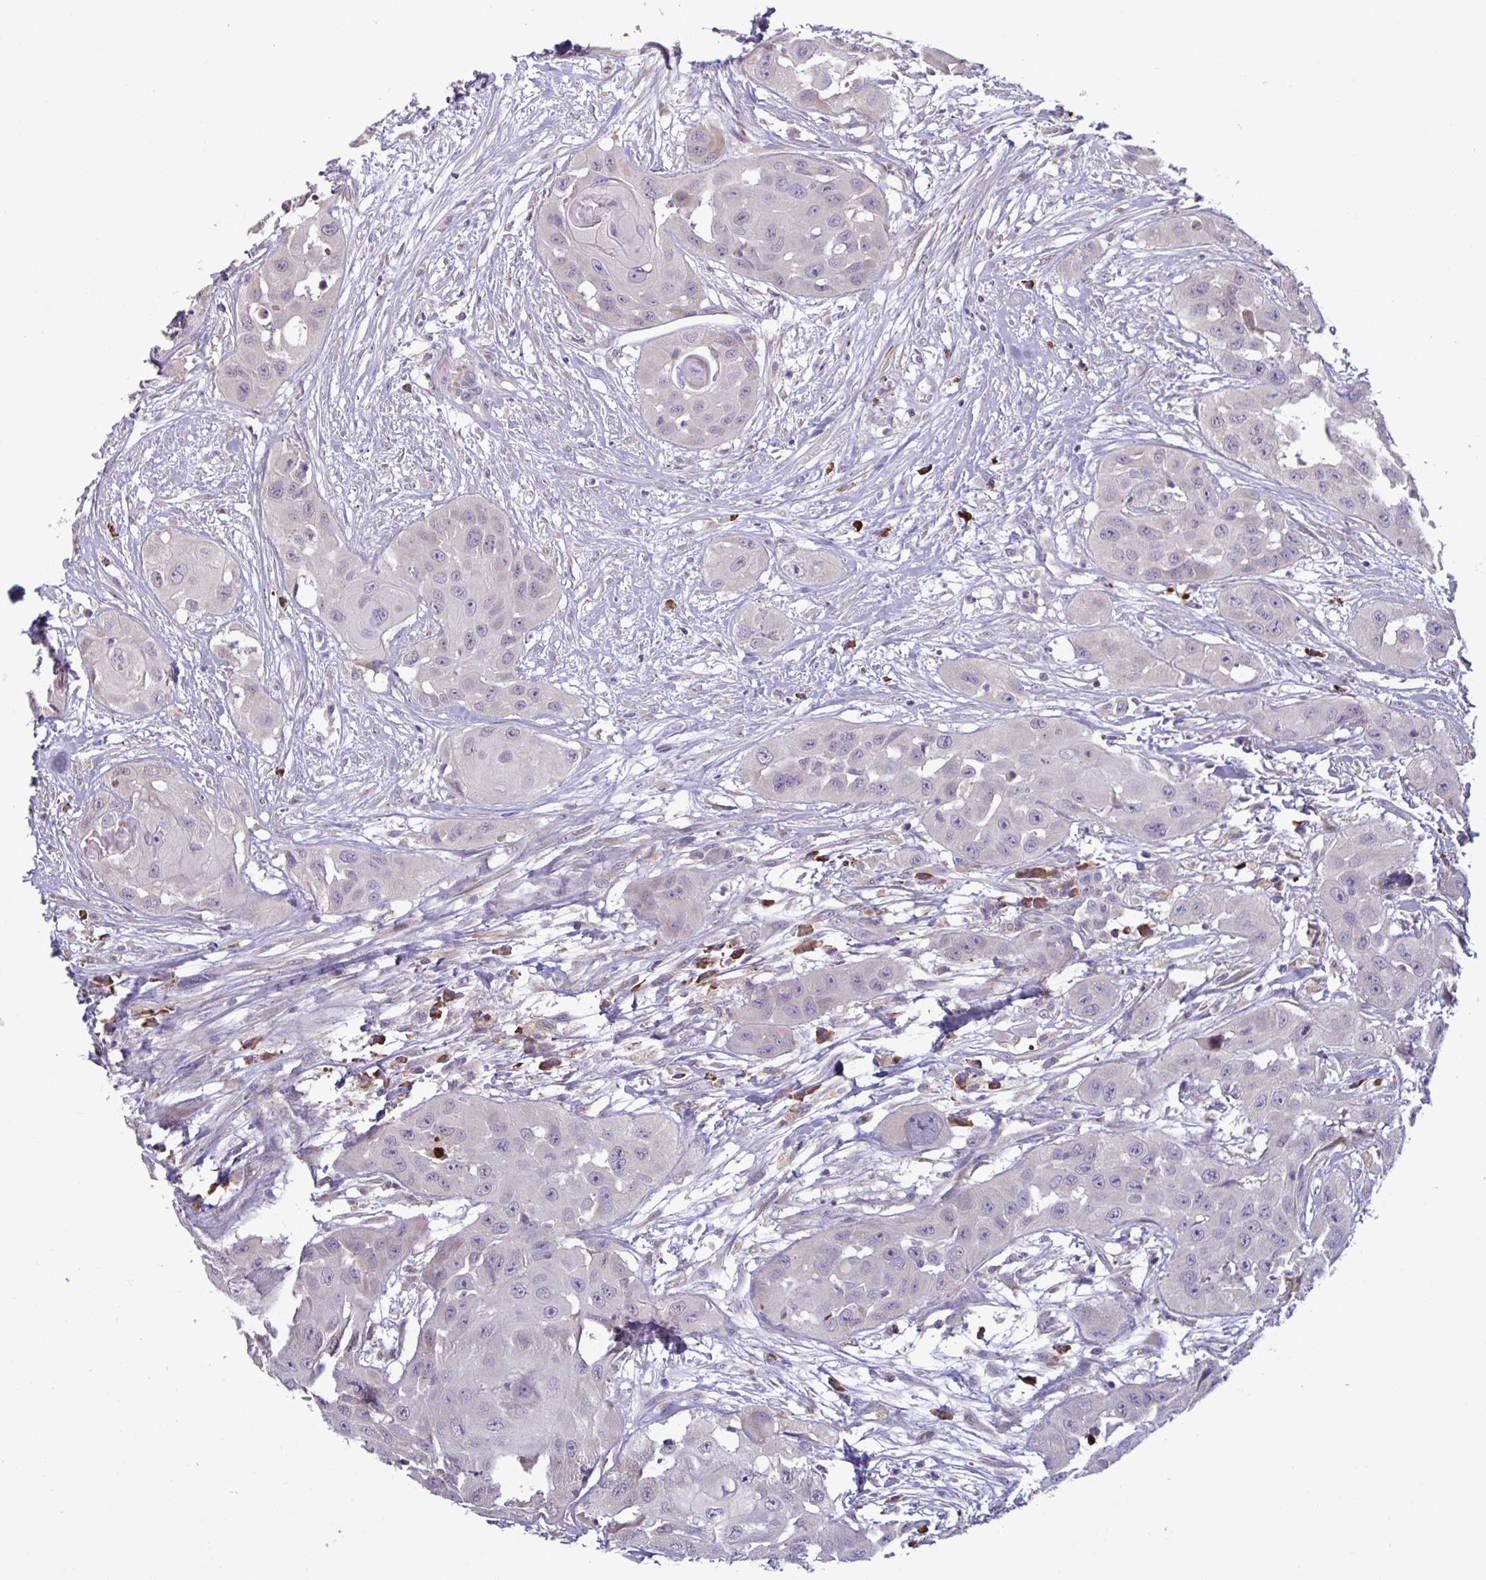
{"staining": {"intensity": "negative", "quantity": "none", "location": "none"}, "tissue": "head and neck cancer", "cell_type": "Tumor cells", "image_type": "cancer", "snomed": [{"axis": "morphology", "description": "Squamous cell carcinoma, NOS"}, {"axis": "topography", "description": "Head-Neck"}], "caption": "Immunohistochemical staining of head and neck cancer (squamous cell carcinoma) displays no significant expression in tumor cells.", "gene": "CD1E", "patient": {"sex": "male", "age": 83}}